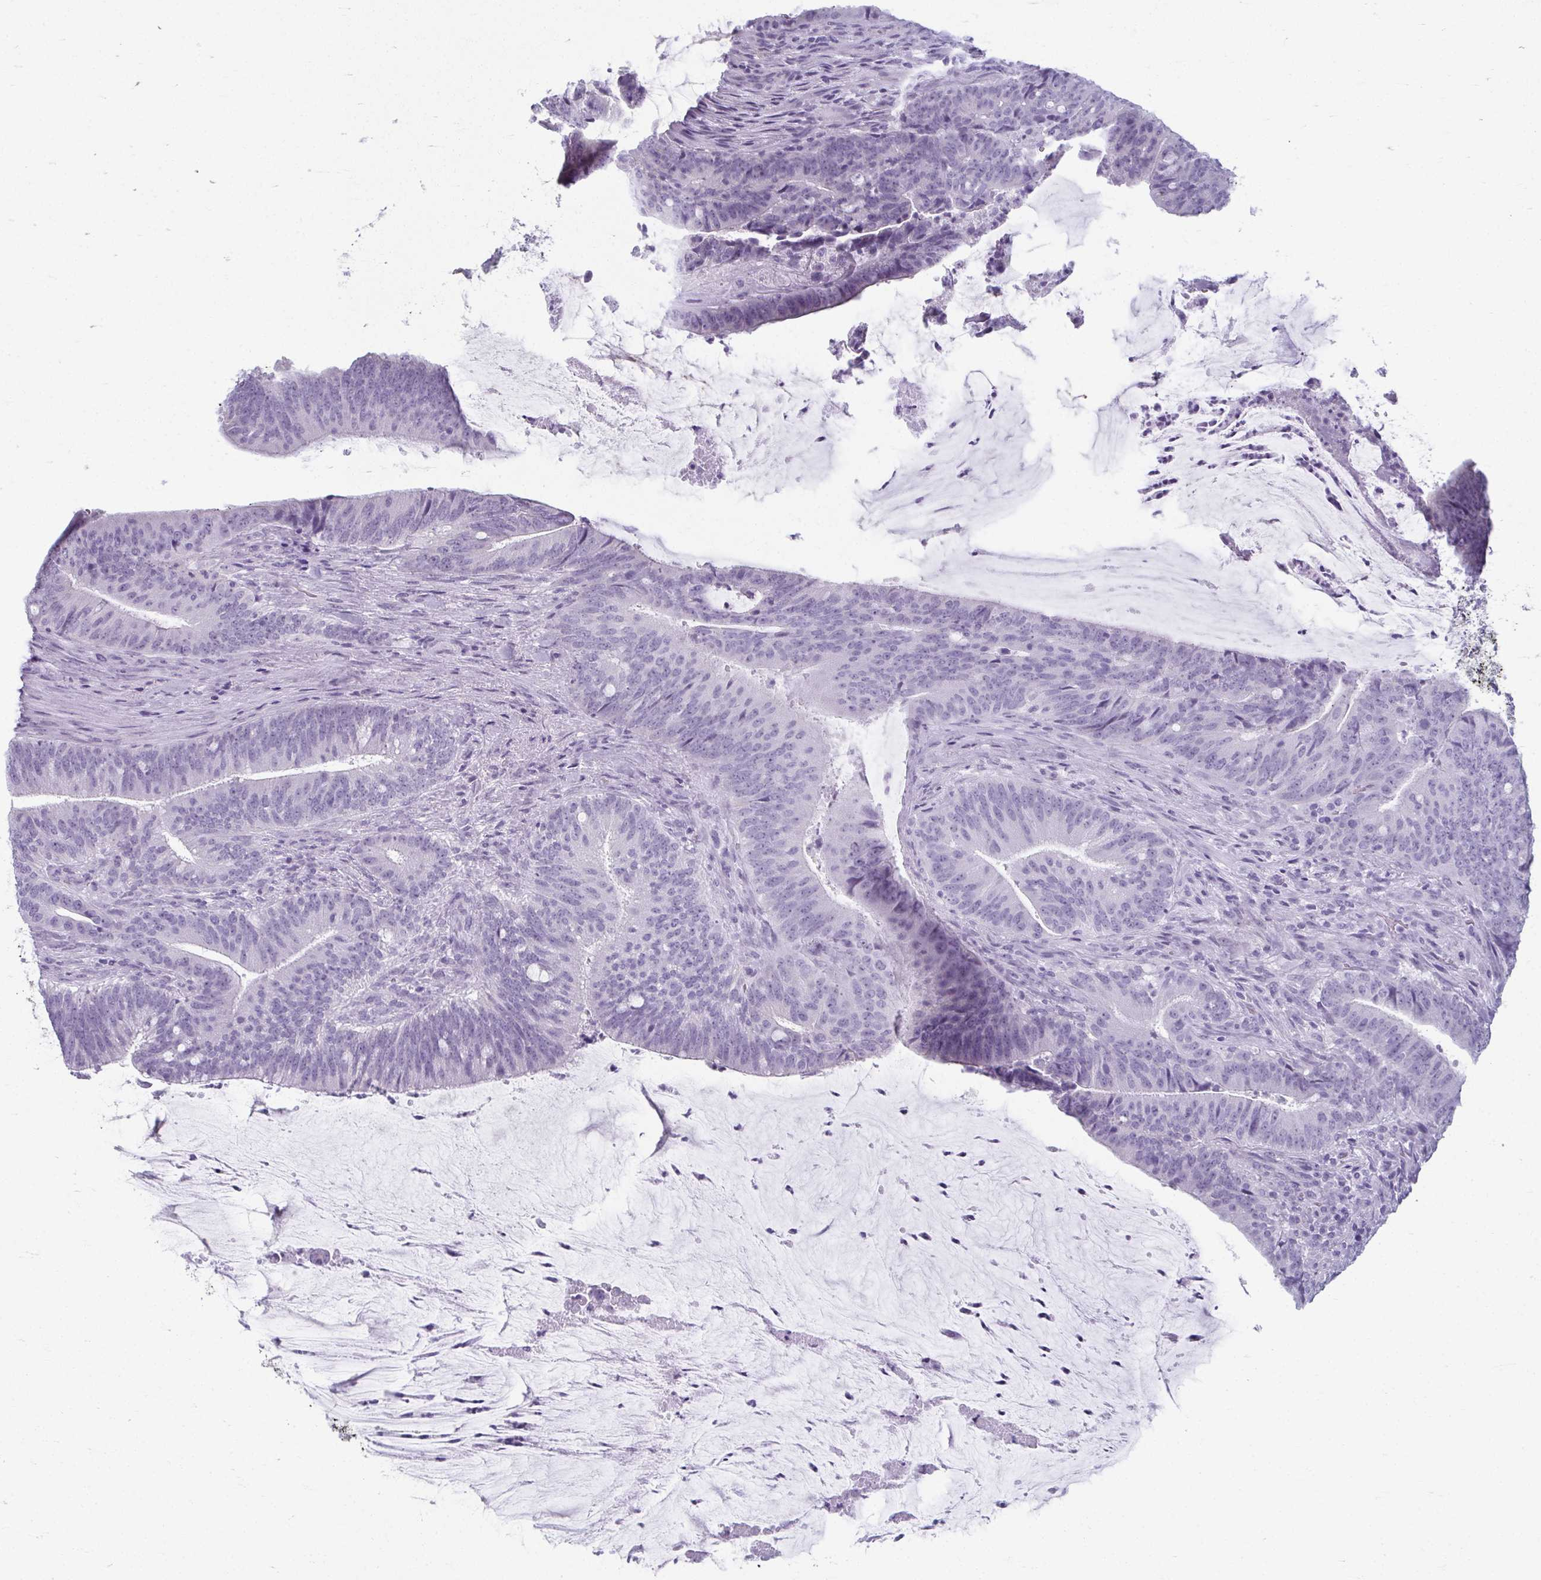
{"staining": {"intensity": "negative", "quantity": "none", "location": "none"}, "tissue": "colorectal cancer", "cell_type": "Tumor cells", "image_type": "cancer", "snomed": [{"axis": "morphology", "description": "Adenocarcinoma, NOS"}, {"axis": "topography", "description": "Colon"}], "caption": "Adenocarcinoma (colorectal) was stained to show a protein in brown. There is no significant expression in tumor cells.", "gene": "MOBP", "patient": {"sex": "female", "age": 43}}